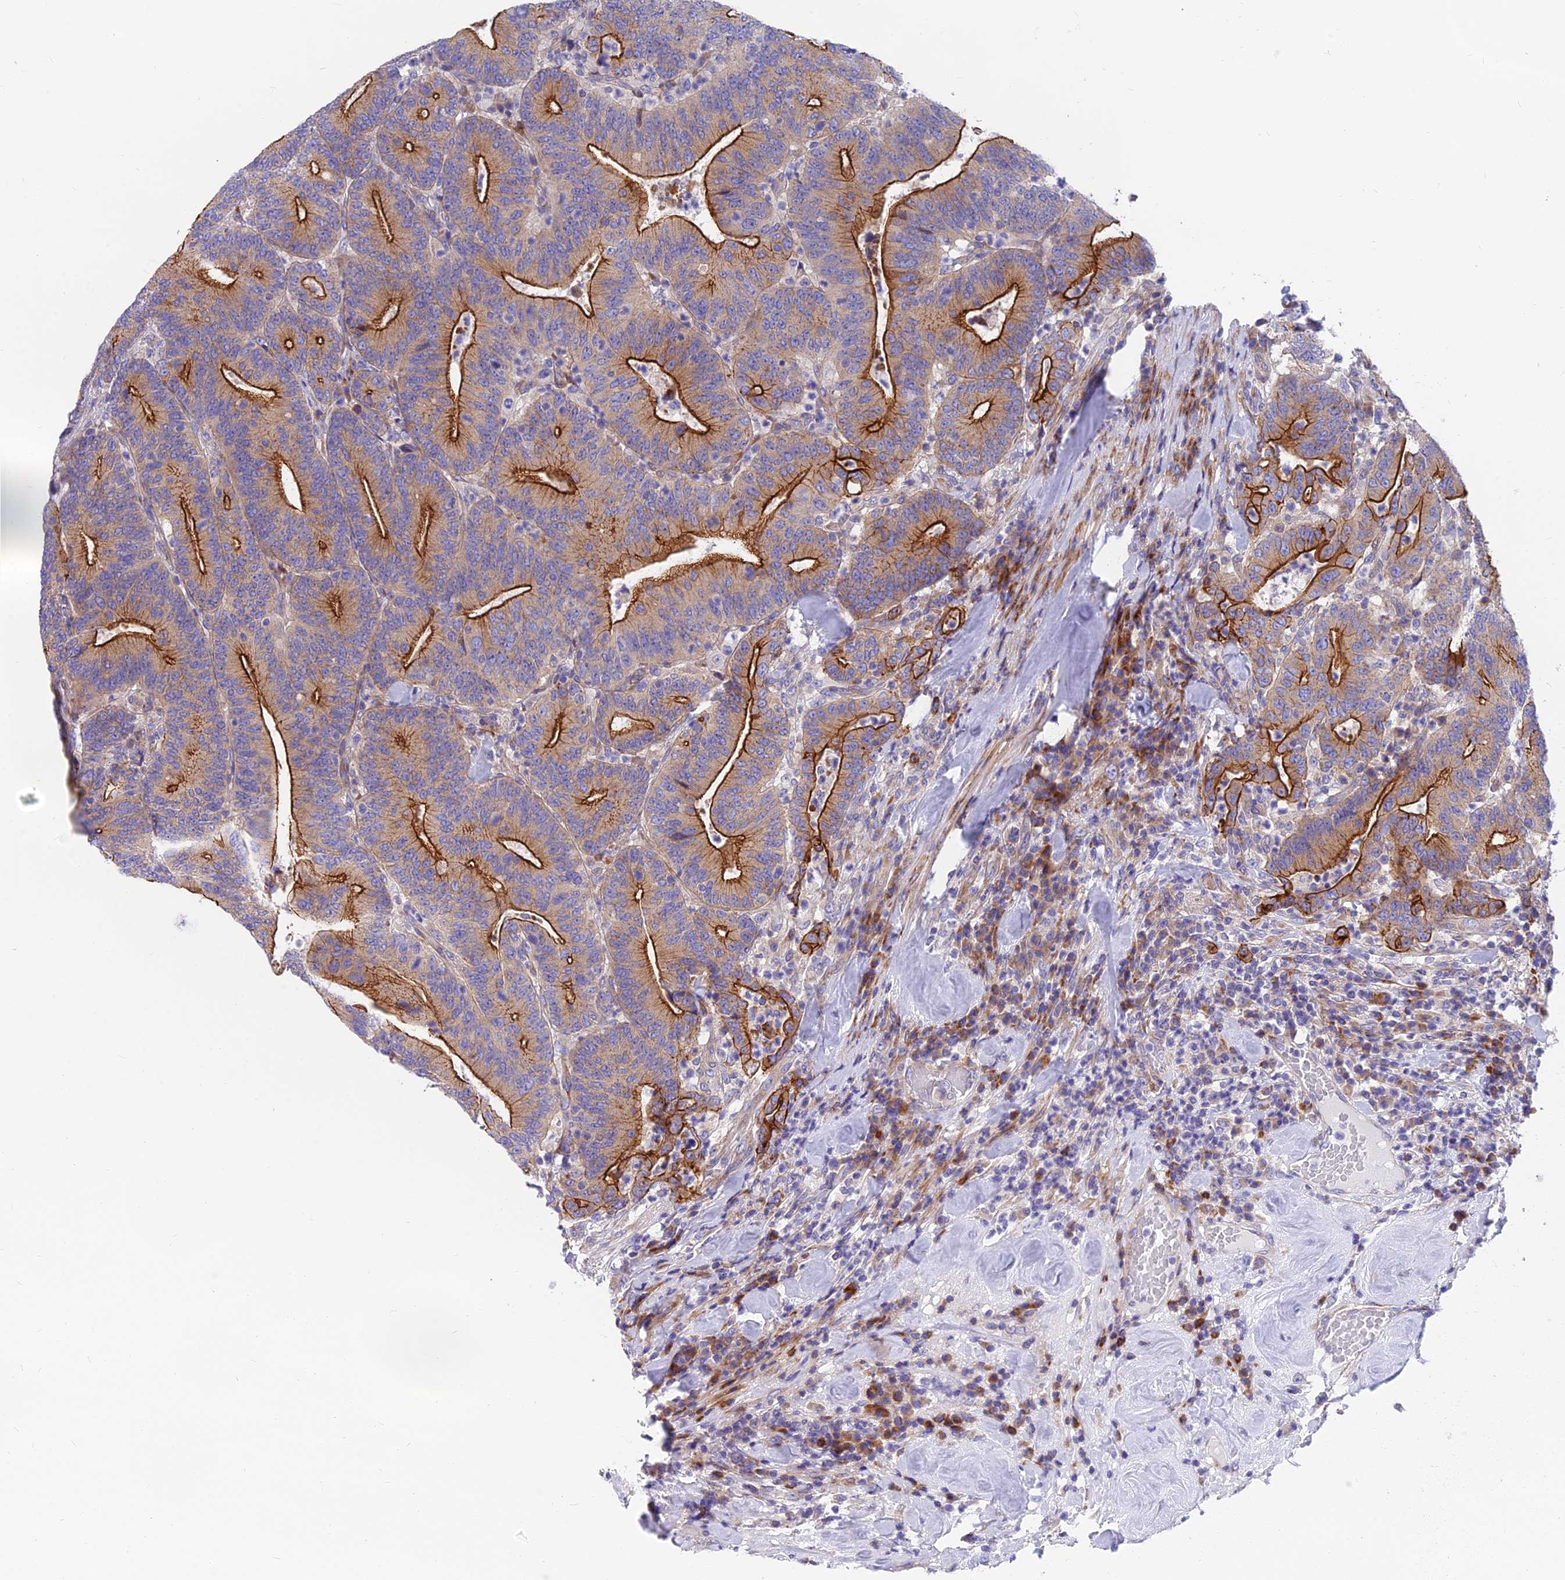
{"staining": {"intensity": "strong", "quantity": "25%-75%", "location": "cytoplasmic/membranous"}, "tissue": "colorectal cancer", "cell_type": "Tumor cells", "image_type": "cancer", "snomed": [{"axis": "morphology", "description": "Adenocarcinoma, NOS"}, {"axis": "topography", "description": "Colon"}], "caption": "Protein expression analysis of colorectal cancer displays strong cytoplasmic/membranous staining in about 25%-75% of tumor cells. (IHC, brightfield microscopy, high magnification).", "gene": "MVB12A", "patient": {"sex": "female", "age": 66}}